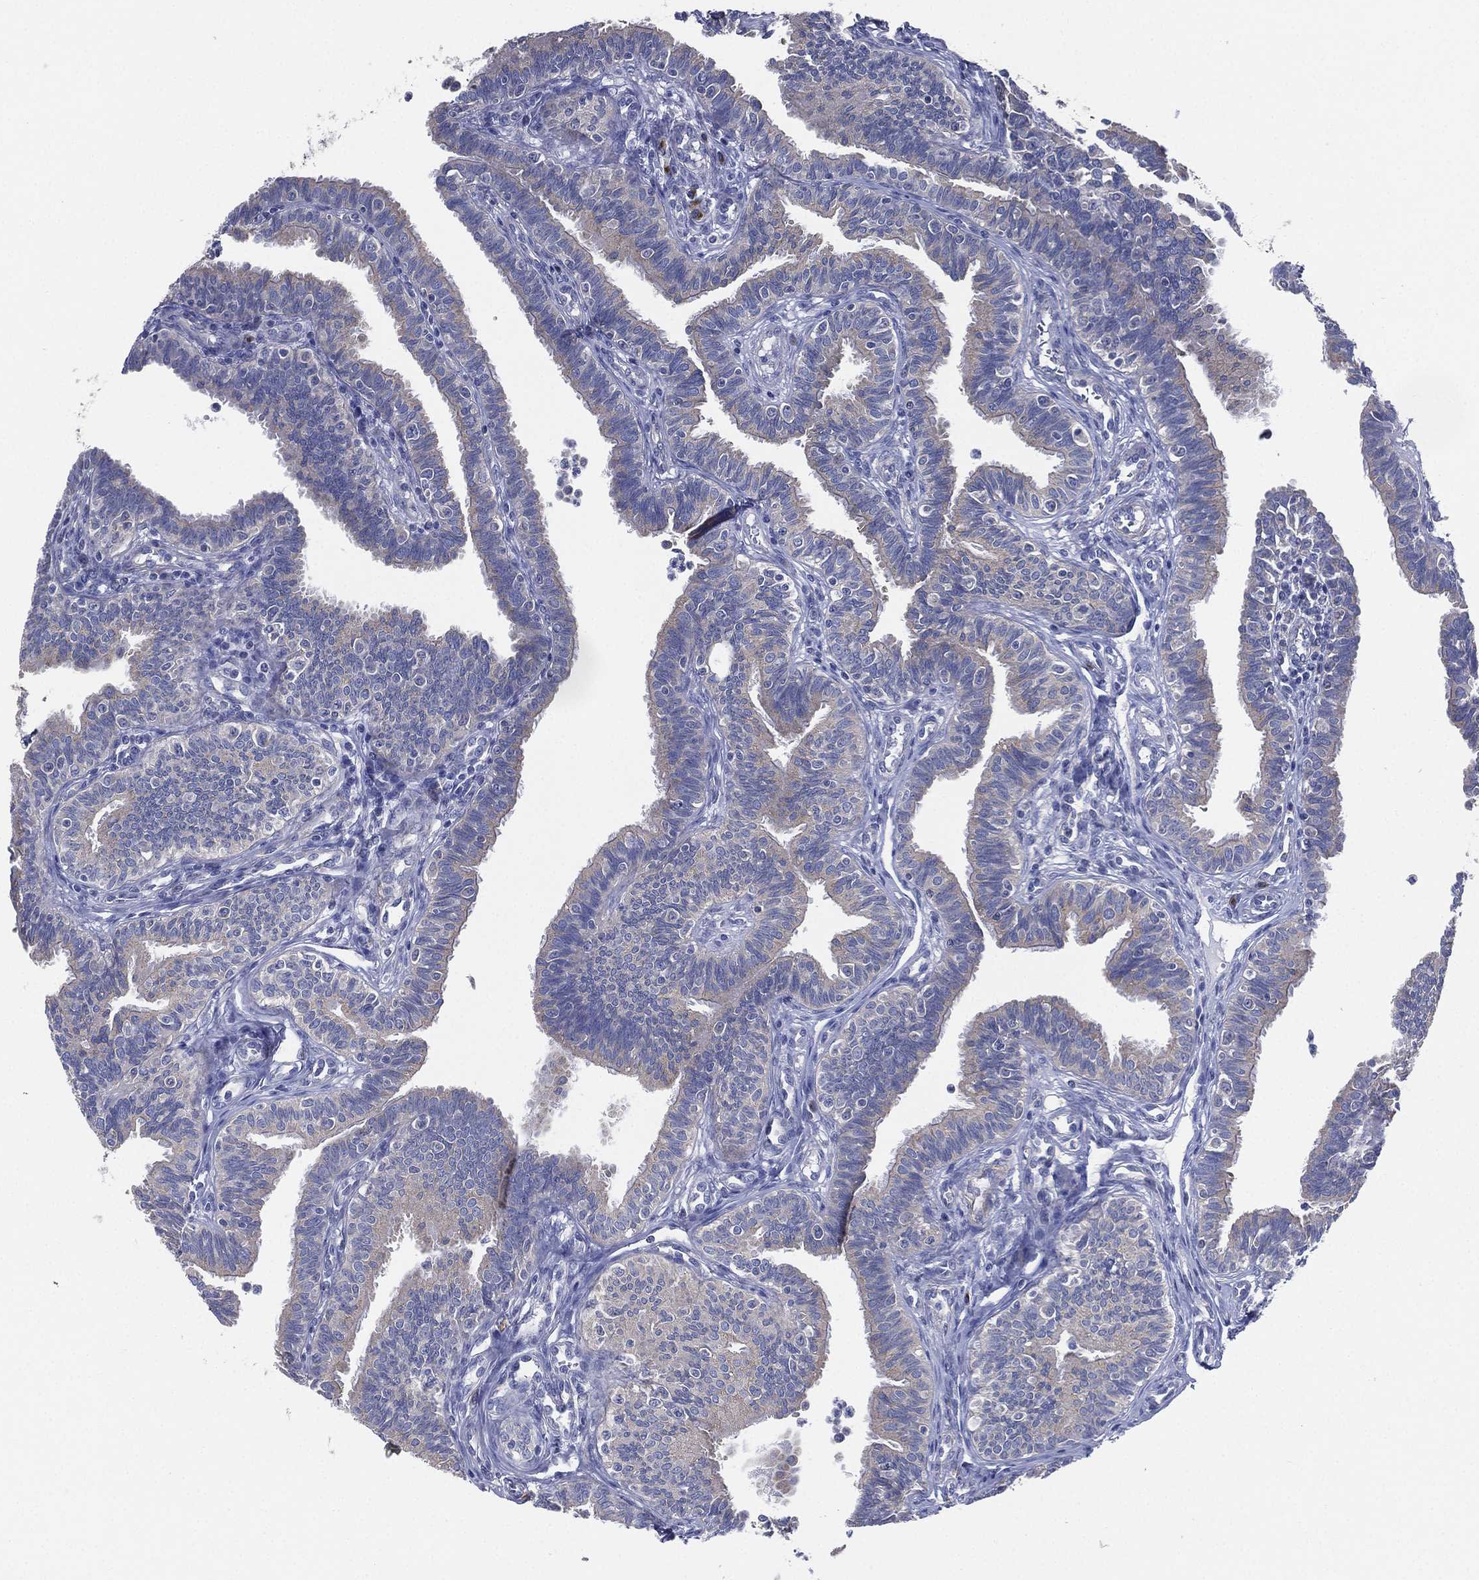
{"staining": {"intensity": "weak", "quantity": "<25%", "location": "cytoplasmic/membranous"}, "tissue": "fallopian tube", "cell_type": "Glandular cells", "image_type": "normal", "snomed": [{"axis": "morphology", "description": "Normal tissue, NOS"}, {"axis": "topography", "description": "Fallopian tube"}], "caption": "DAB immunohistochemical staining of benign human fallopian tube displays no significant expression in glandular cells.", "gene": "ATP8A2", "patient": {"sex": "female", "age": 36}}